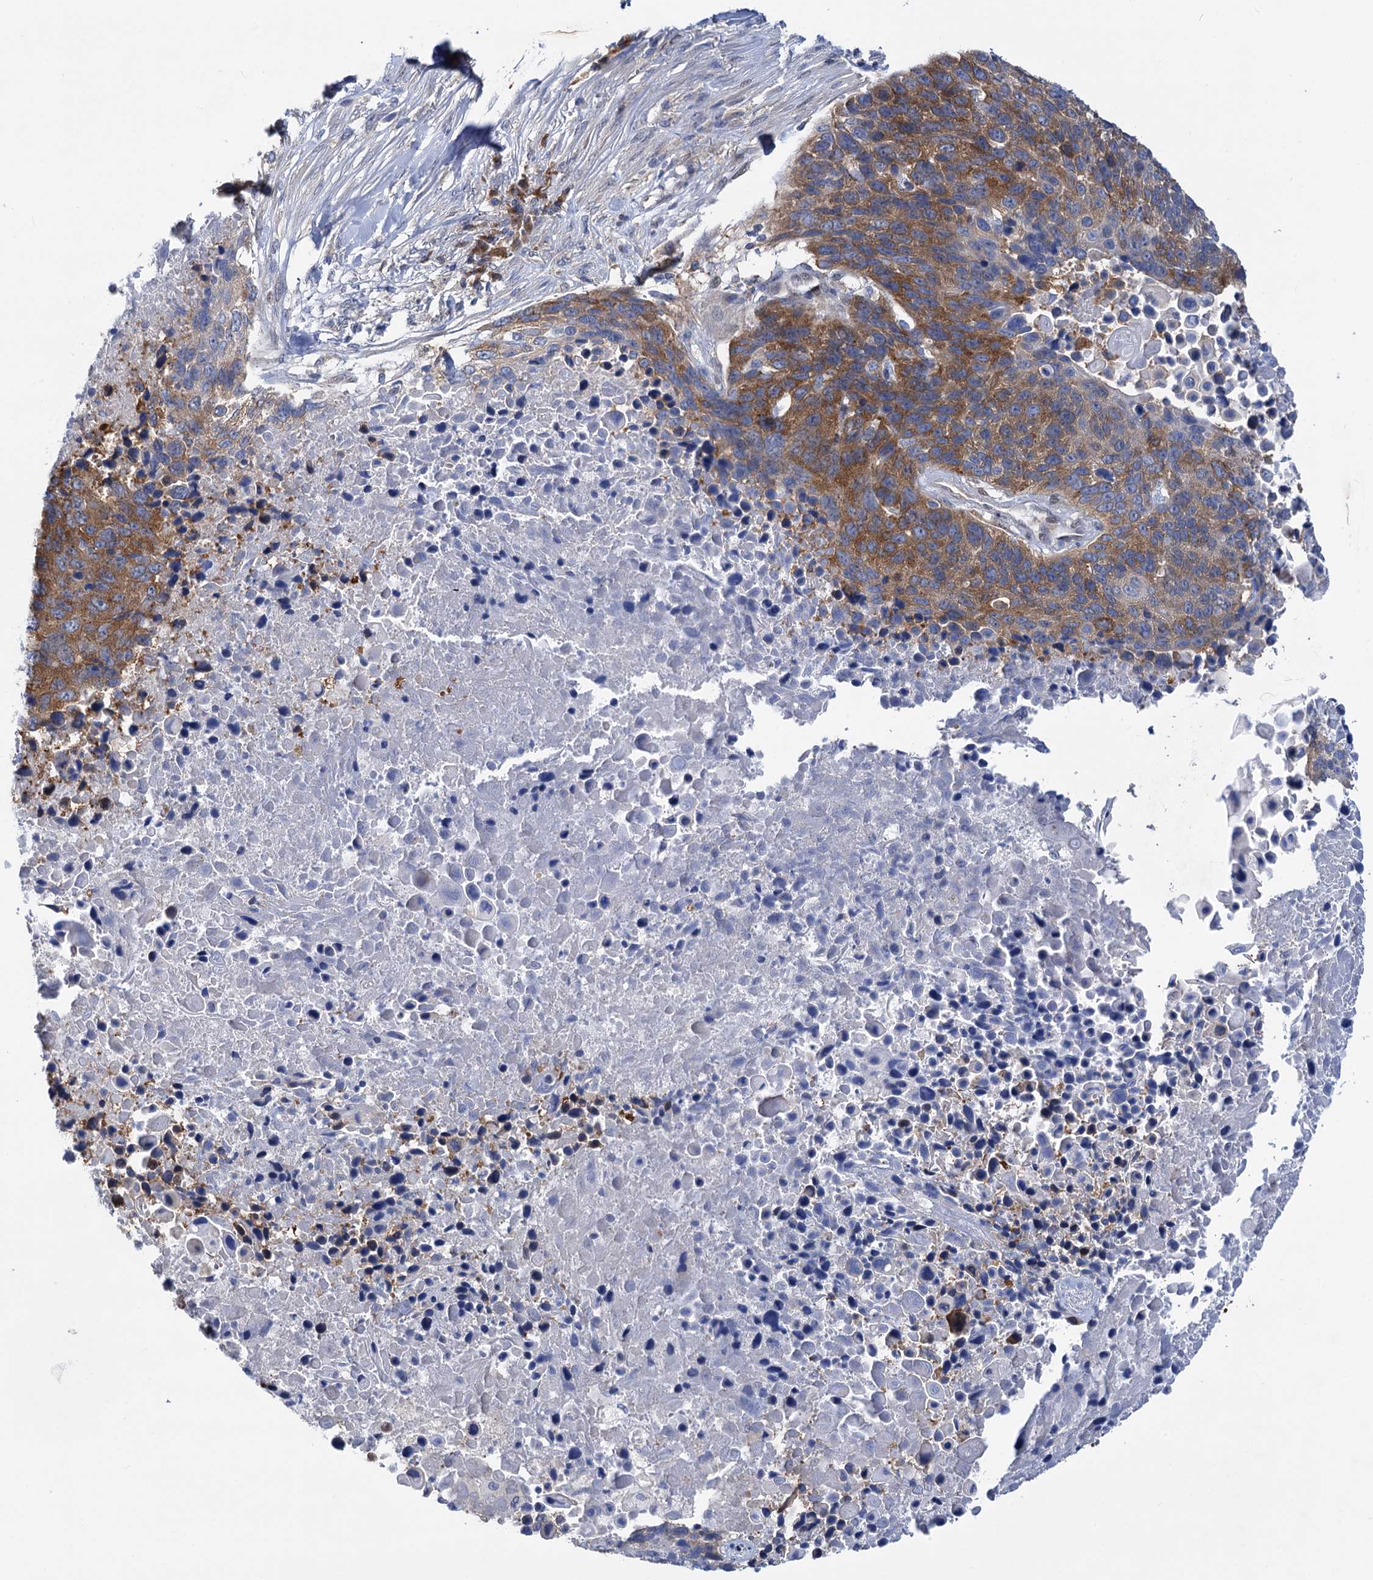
{"staining": {"intensity": "strong", "quantity": ">75%", "location": "cytoplasmic/membranous"}, "tissue": "lung cancer", "cell_type": "Tumor cells", "image_type": "cancer", "snomed": [{"axis": "morphology", "description": "Normal tissue, NOS"}, {"axis": "morphology", "description": "Squamous cell carcinoma, NOS"}, {"axis": "topography", "description": "Lymph node"}, {"axis": "topography", "description": "Lung"}], "caption": "Protein analysis of lung squamous cell carcinoma tissue reveals strong cytoplasmic/membranous positivity in about >75% of tumor cells. The staining was performed using DAB, with brown indicating positive protein expression. Nuclei are stained blue with hematoxylin.", "gene": "ZNRD2", "patient": {"sex": "male", "age": 66}}